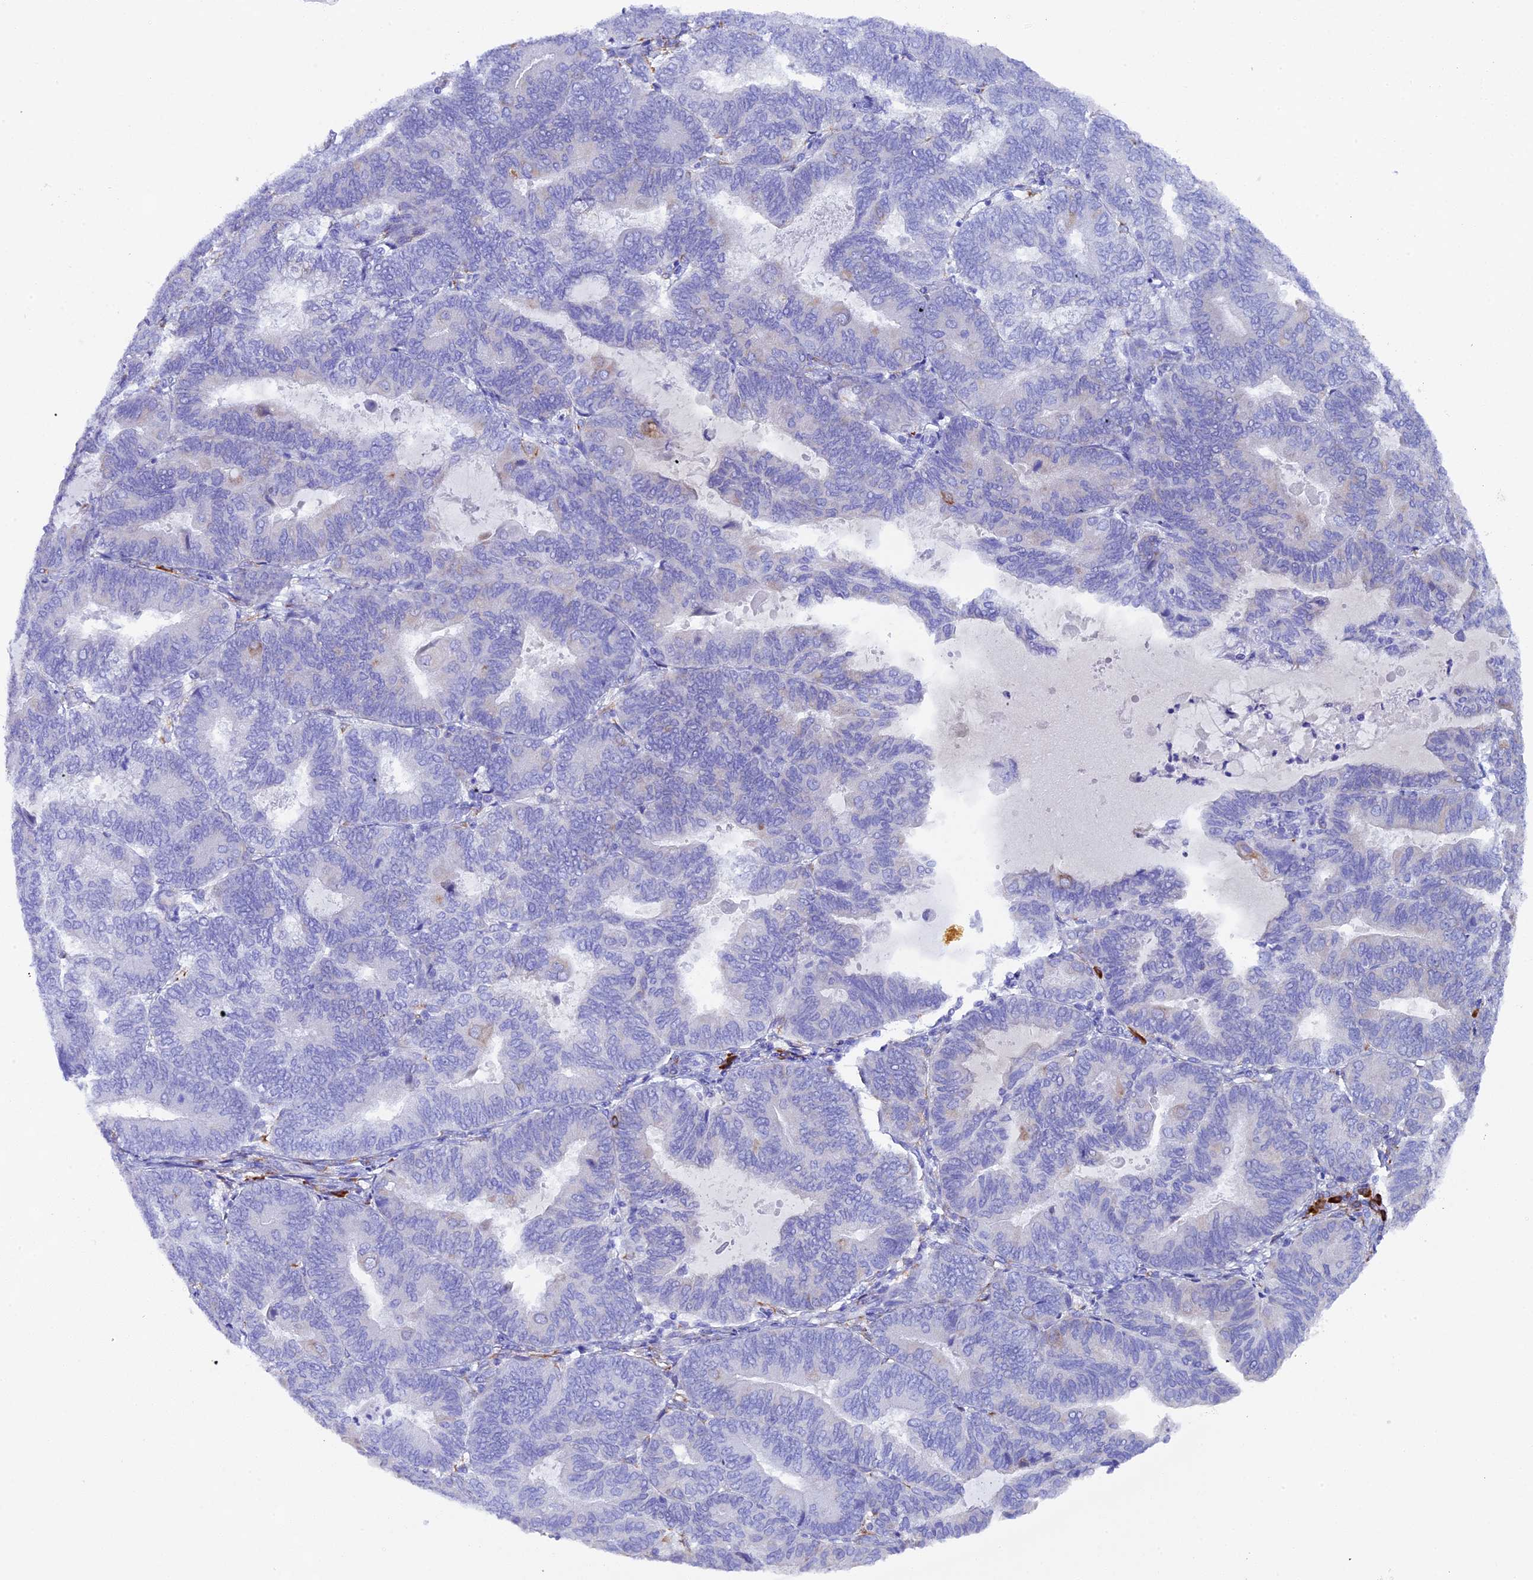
{"staining": {"intensity": "negative", "quantity": "none", "location": "none"}, "tissue": "endometrial cancer", "cell_type": "Tumor cells", "image_type": "cancer", "snomed": [{"axis": "morphology", "description": "Adenocarcinoma, NOS"}, {"axis": "topography", "description": "Endometrium"}], "caption": "High magnification brightfield microscopy of endometrial cancer (adenocarcinoma) stained with DAB (brown) and counterstained with hematoxylin (blue): tumor cells show no significant expression. (Stains: DAB (3,3'-diaminobenzidine) immunohistochemistry with hematoxylin counter stain, Microscopy: brightfield microscopy at high magnification).", "gene": "FKBP11", "patient": {"sex": "female", "age": 81}}